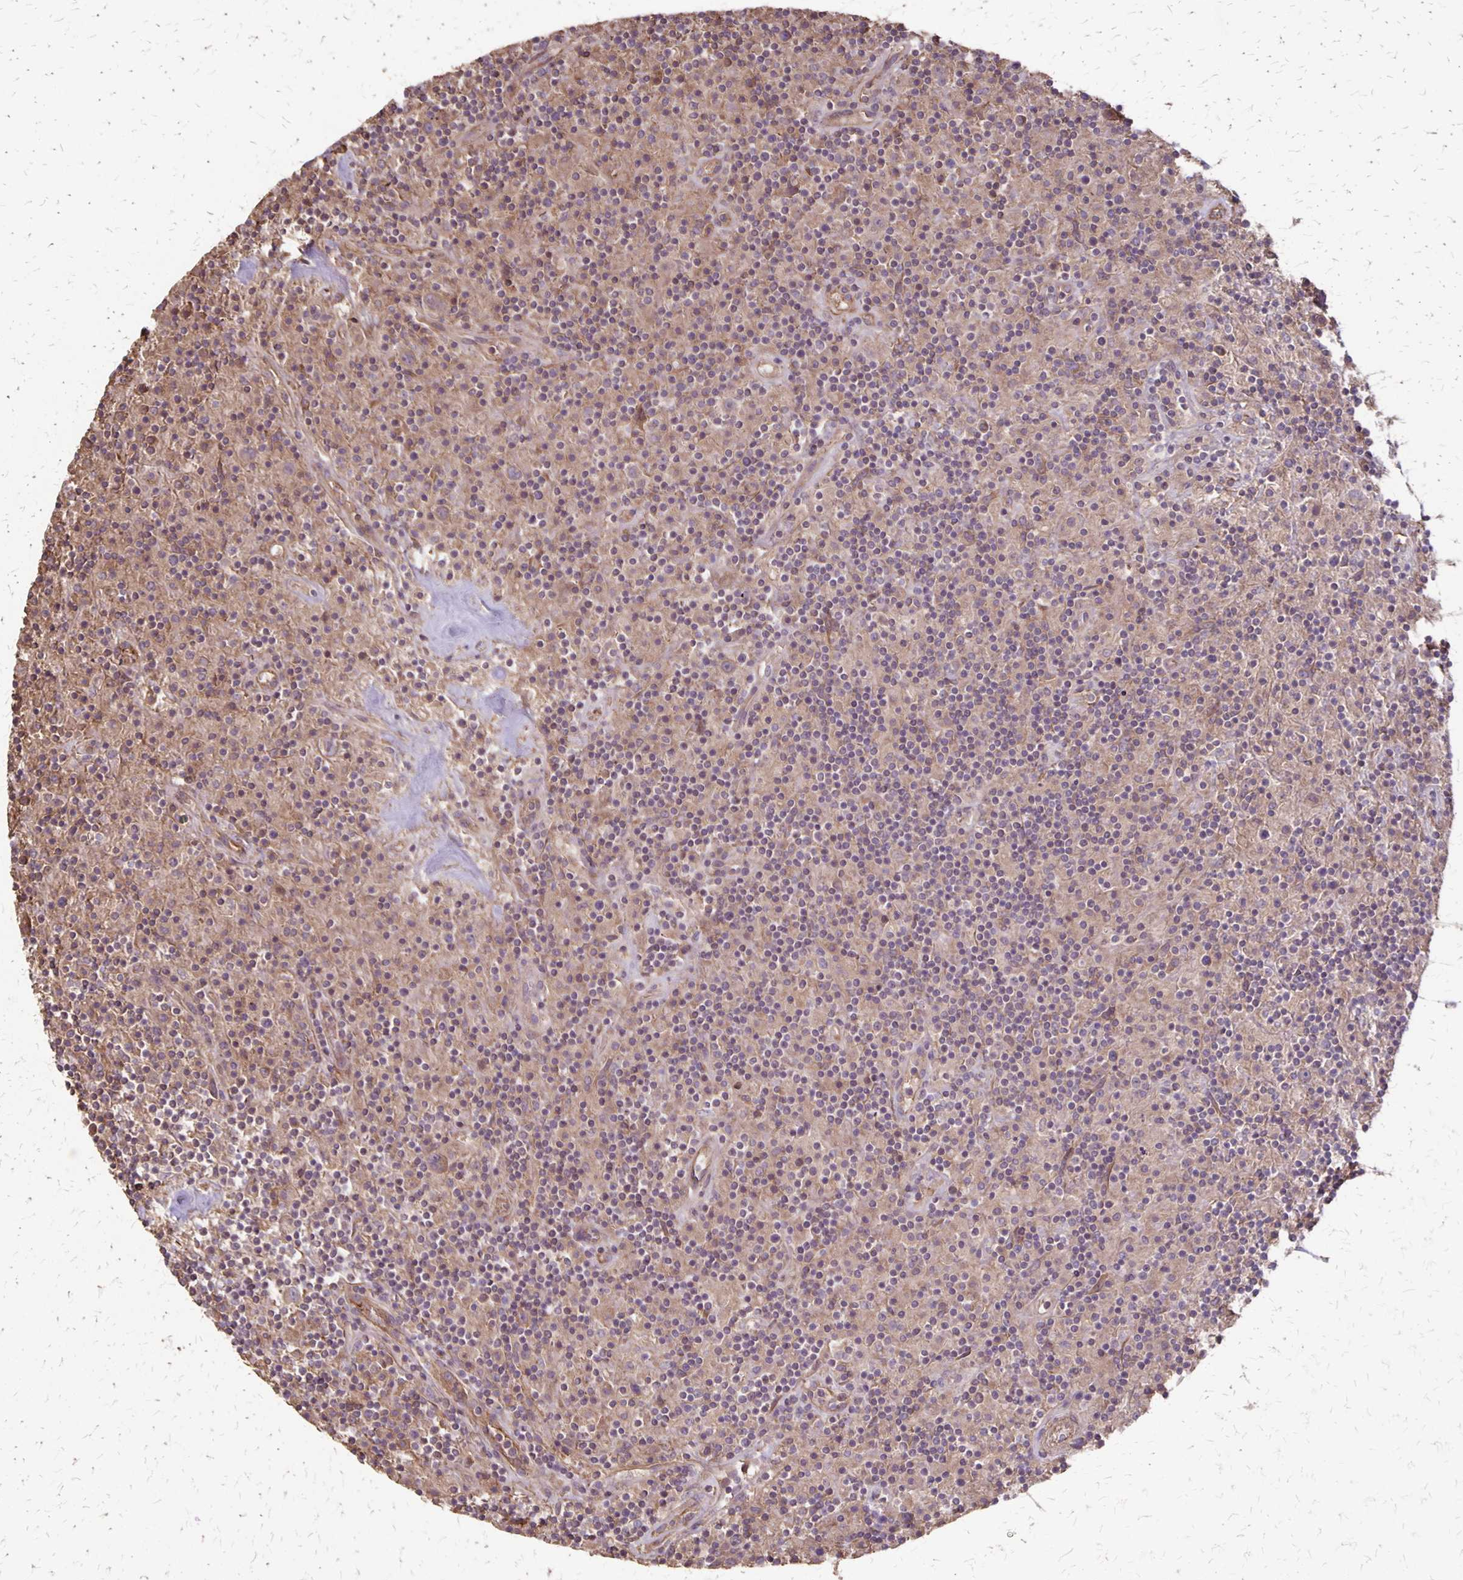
{"staining": {"intensity": "weak", "quantity": "<25%", "location": "cytoplasmic/membranous"}, "tissue": "lymphoma", "cell_type": "Tumor cells", "image_type": "cancer", "snomed": [{"axis": "morphology", "description": "Hodgkin's disease, NOS"}, {"axis": "topography", "description": "Lymph node"}], "caption": "High magnification brightfield microscopy of Hodgkin's disease stained with DAB (3,3'-diaminobenzidine) (brown) and counterstained with hematoxylin (blue): tumor cells show no significant expression.", "gene": "PROM2", "patient": {"sex": "male", "age": 70}}